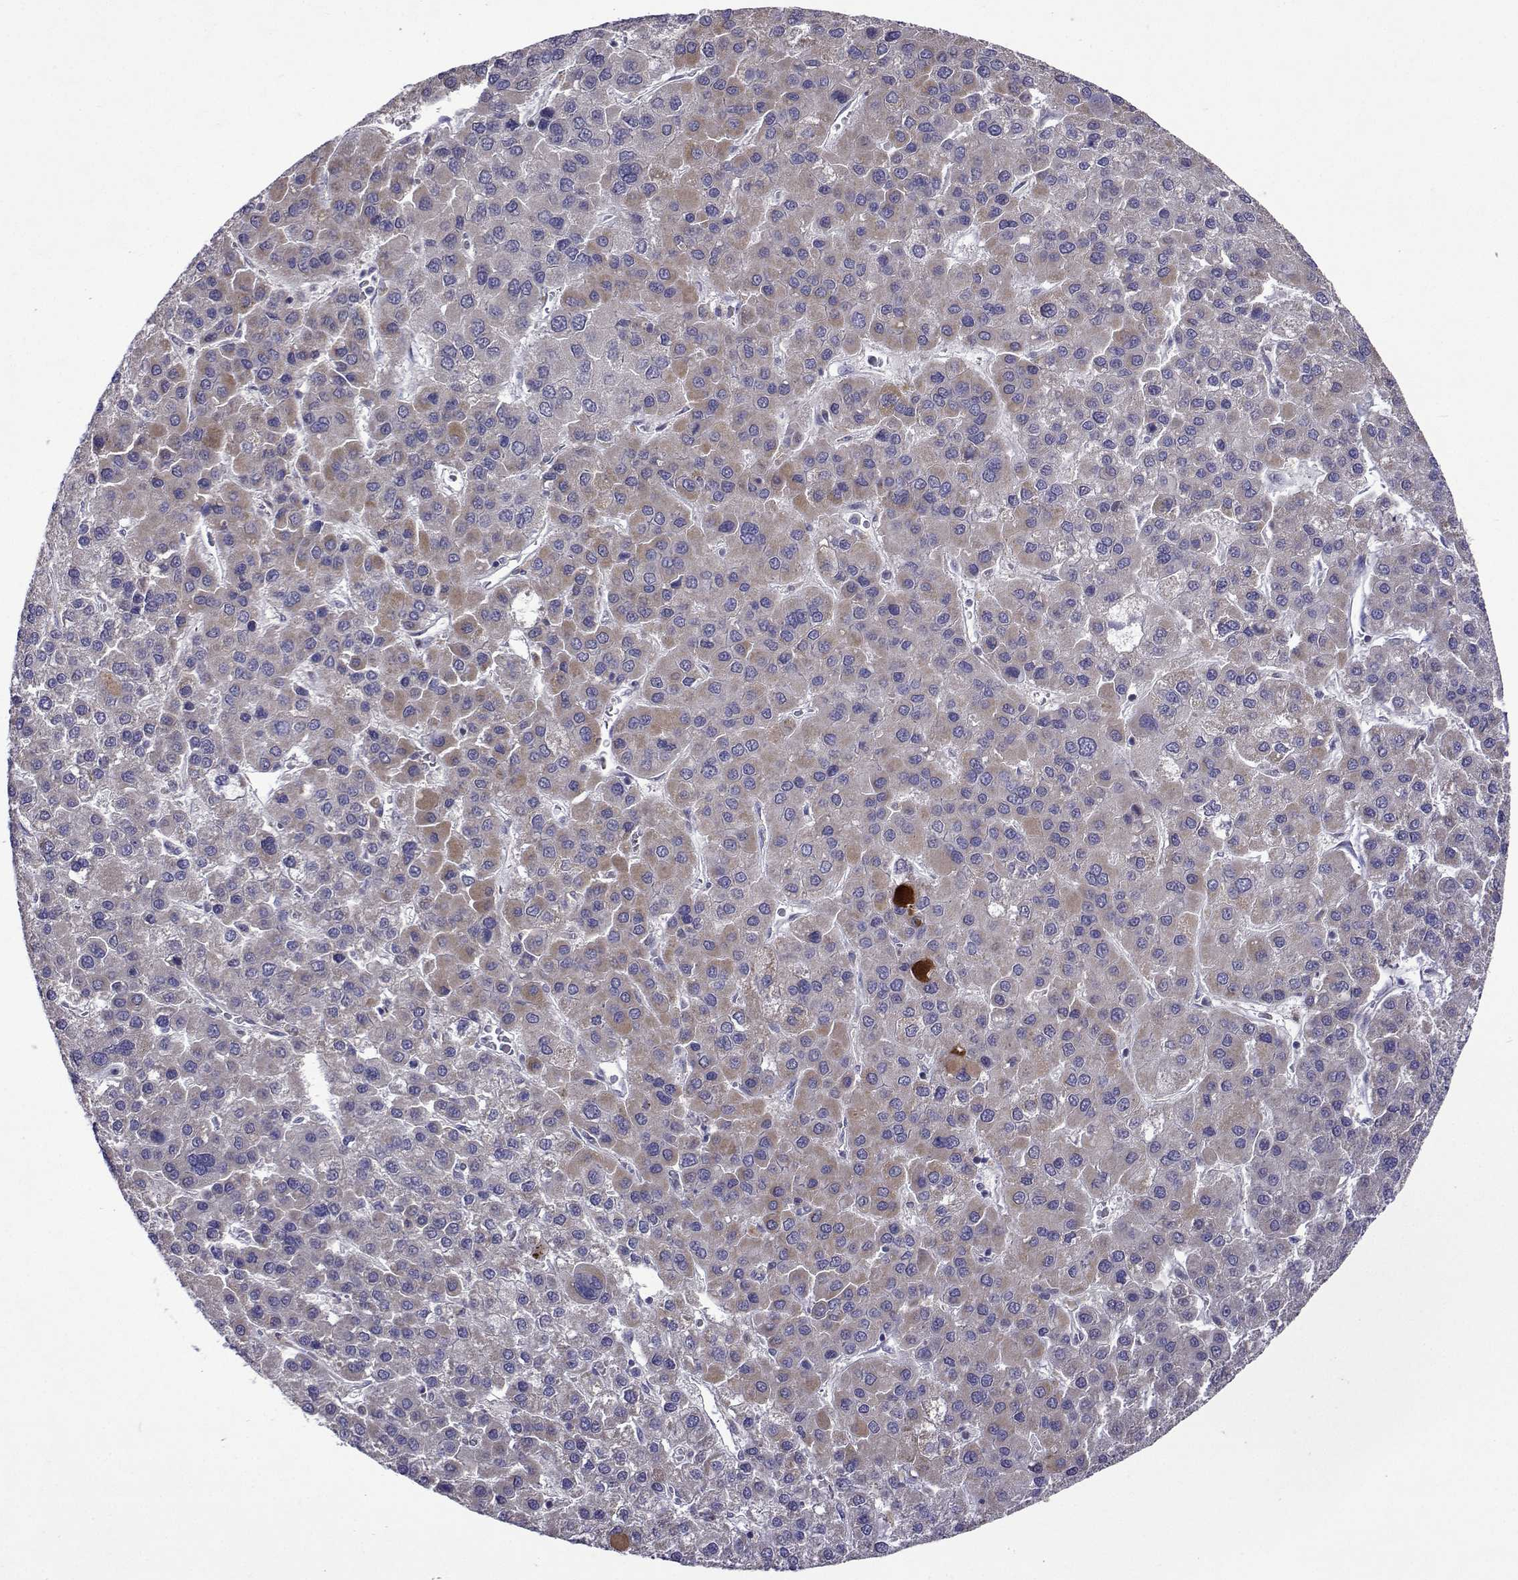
{"staining": {"intensity": "weak", "quantity": "25%-75%", "location": "cytoplasmic/membranous"}, "tissue": "liver cancer", "cell_type": "Tumor cells", "image_type": "cancer", "snomed": [{"axis": "morphology", "description": "Carcinoma, Hepatocellular, NOS"}, {"axis": "topography", "description": "Liver"}], "caption": "This is an image of immunohistochemistry staining of hepatocellular carcinoma (liver), which shows weak staining in the cytoplasmic/membranous of tumor cells.", "gene": "TARBP2", "patient": {"sex": "female", "age": 41}}